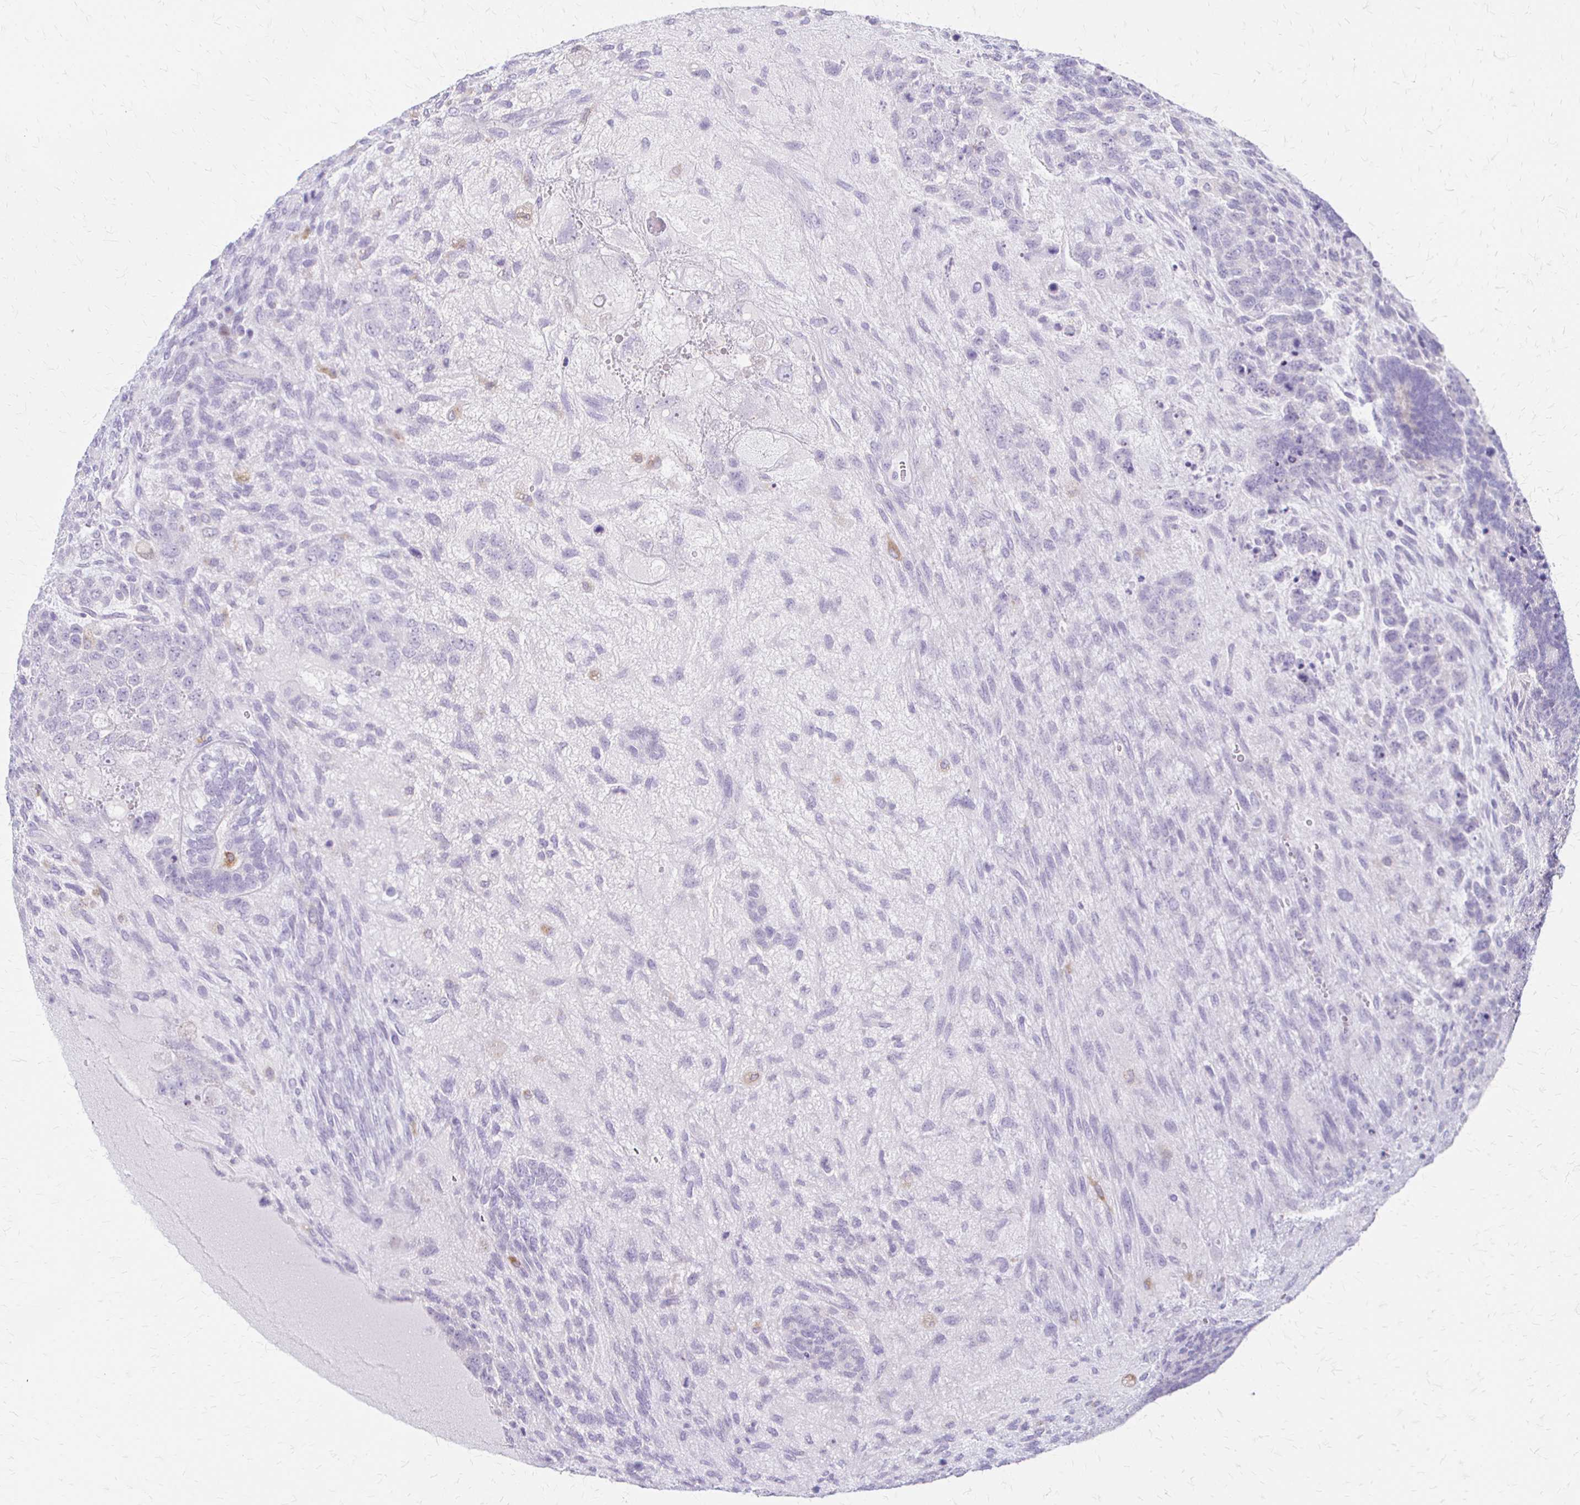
{"staining": {"intensity": "negative", "quantity": "none", "location": "none"}, "tissue": "testis cancer", "cell_type": "Tumor cells", "image_type": "cancer", "snomed": [{"axis": "morphology", "description": "Normal tissue, NOS"}, {"axis": "morphology", "description": "Carcinoma, Embryonal, NOS"}, {"axis": "topography", "description": "Testis"}, {"axis": "topography", "description": "Epididymis"}], "caption": "Immunohistochemistry (IHC) of human testis cancer (embryonal carcinoma) shows no staining in tumor cells. (DAB (3,3'-diaminobenzidine) IHC, high magnification).", "gene": "ACP5", "patient": {"sex": "male", "age": 23}}